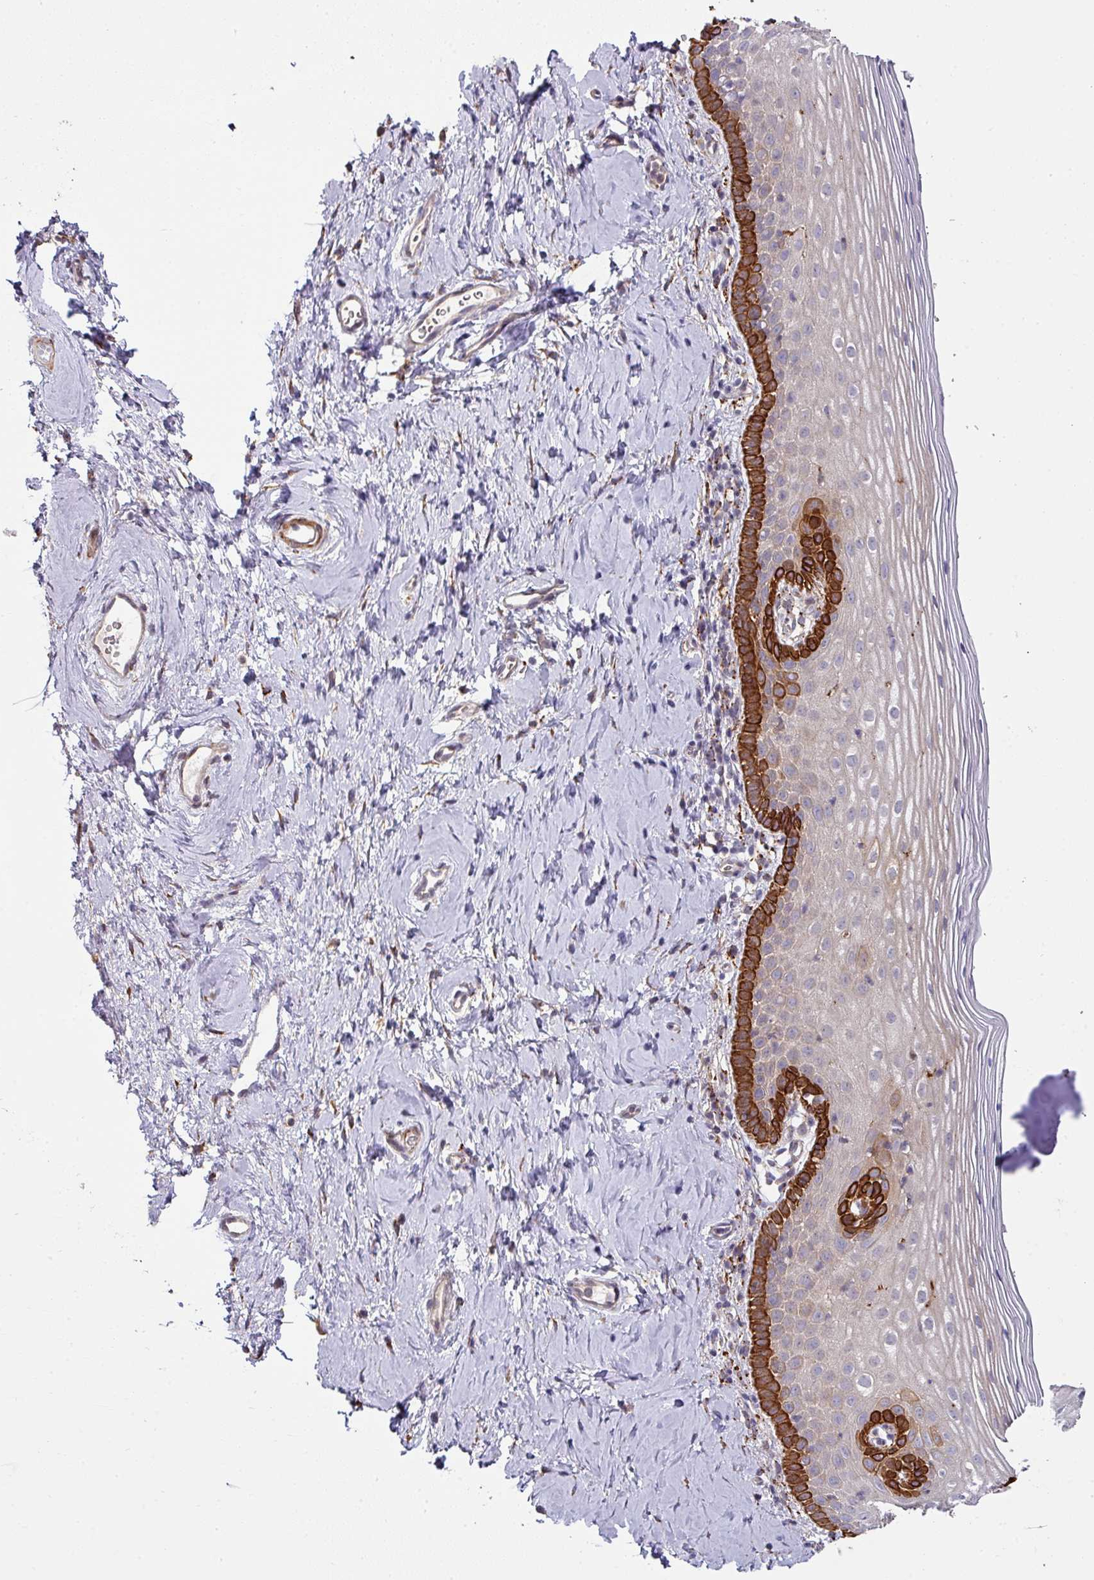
{"staining": {"intensity": "moderate", "quantity": "25%-75%", "location": "cytoplasmic/membranous"}, "tissue": "cervix", "cell_type": "Glandular cells", "image_type": "normal", "snomed": [{"axis": "morphology", "description": "Normal tissue, NOS"}, {"axis": "topography", "description": "Cervix"}], "caption": "A micrograph of human cervix stained for a protein reveals moderate cytoplasmic/membranous brown staining in glandular cells.", "gene": "ZNF268", "patient": {"sex": "female", "age": 44}}